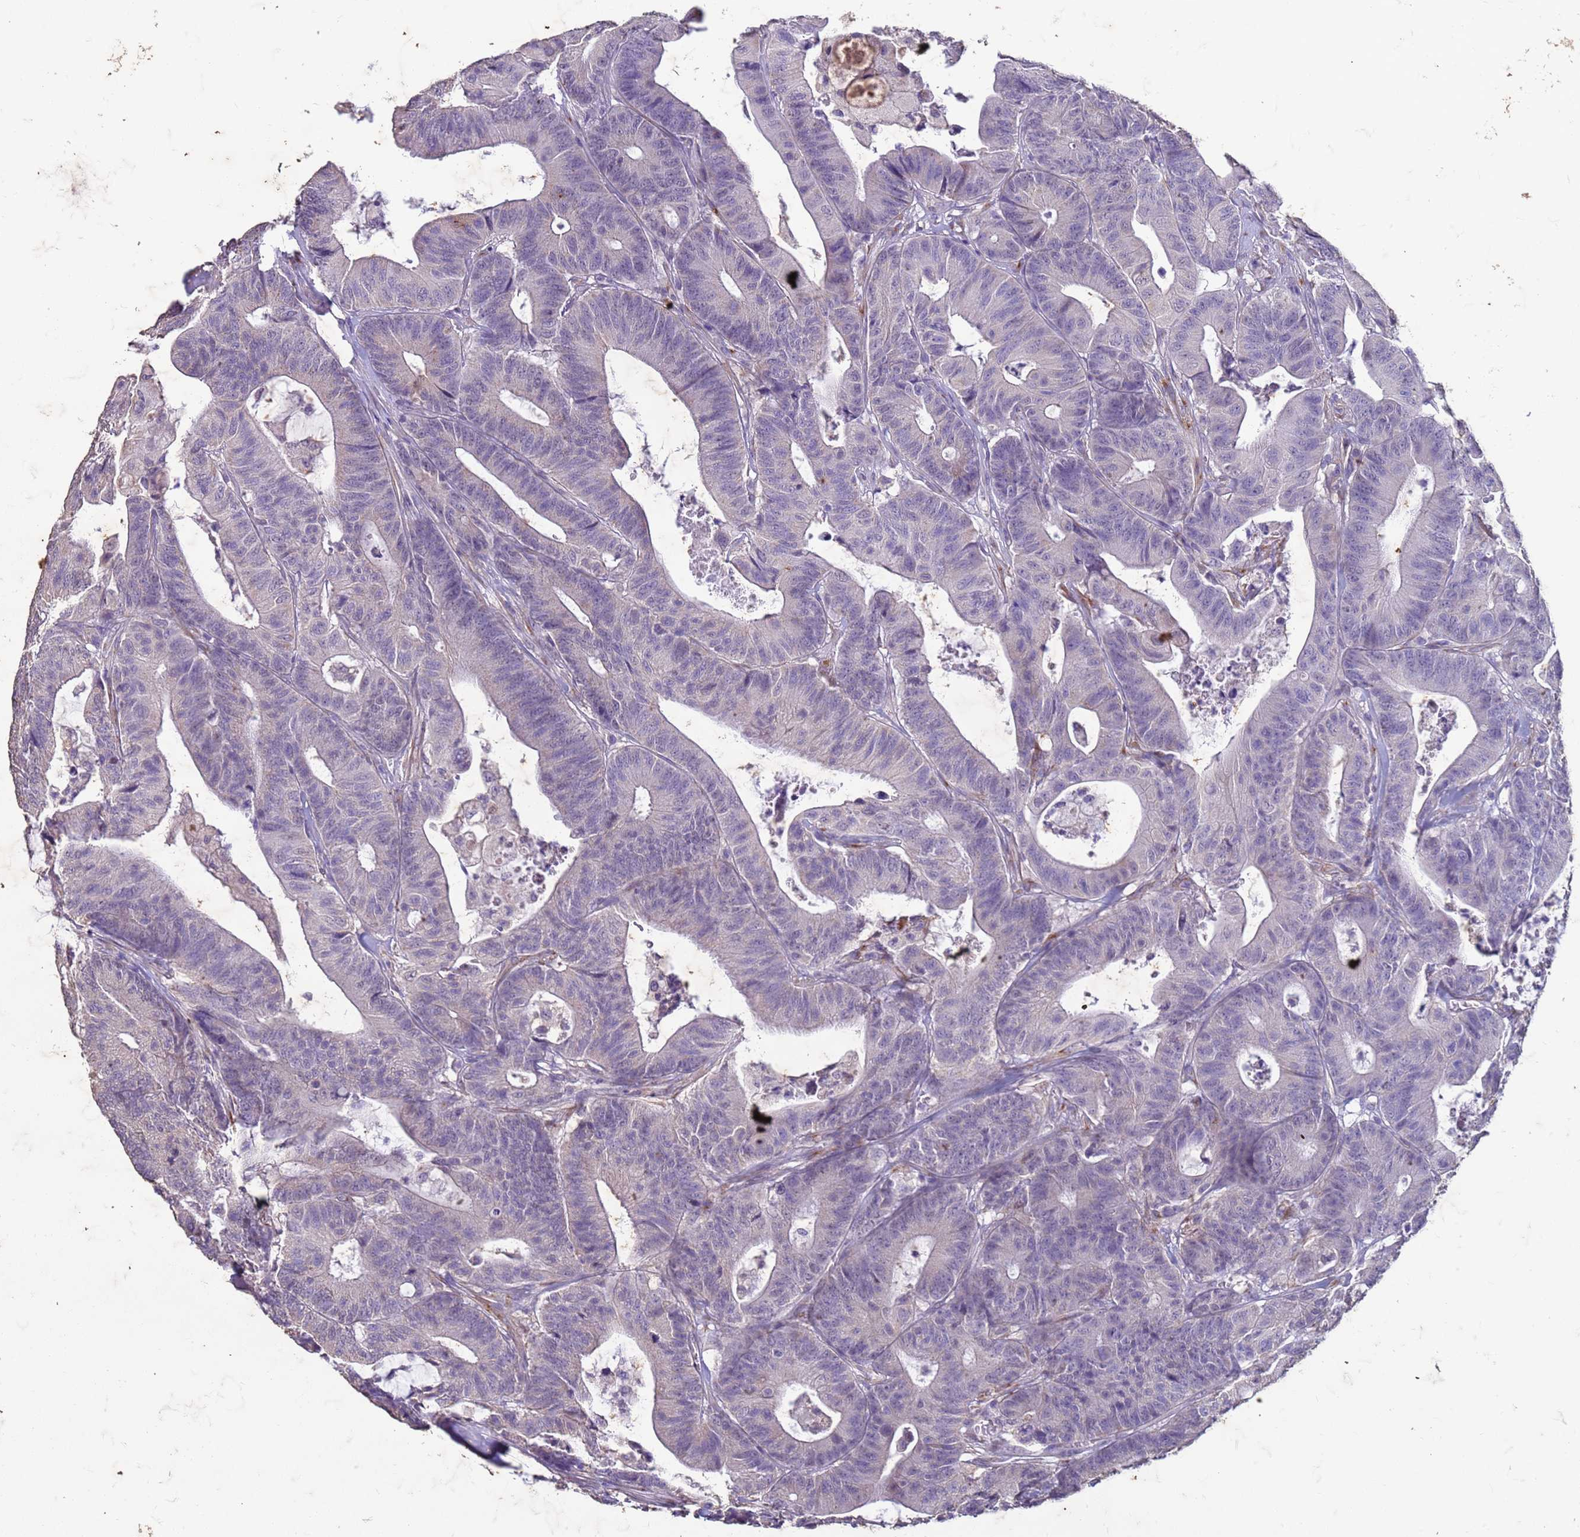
{"staining": {"intensity": "negative", "quantity": "none", "location": "none"}, "tissue": "colorectal cancer", "cell_type": "Tumor cells", "image_type": "cancer", "snomed": [{"axis": "morphology", "description": "Adenocarcinoma, NOS"}, {"axis": "topography", "description": "Colon"}], "caption": "Immunohistochemistry photomicrograph of neoplastic tissue: human colorectal adenocarcinoma stained with DAB displays no significant protein staining in tumor cells.", "gene": "SLC25A15", "patient": {"sex": "female", "age": 84}}